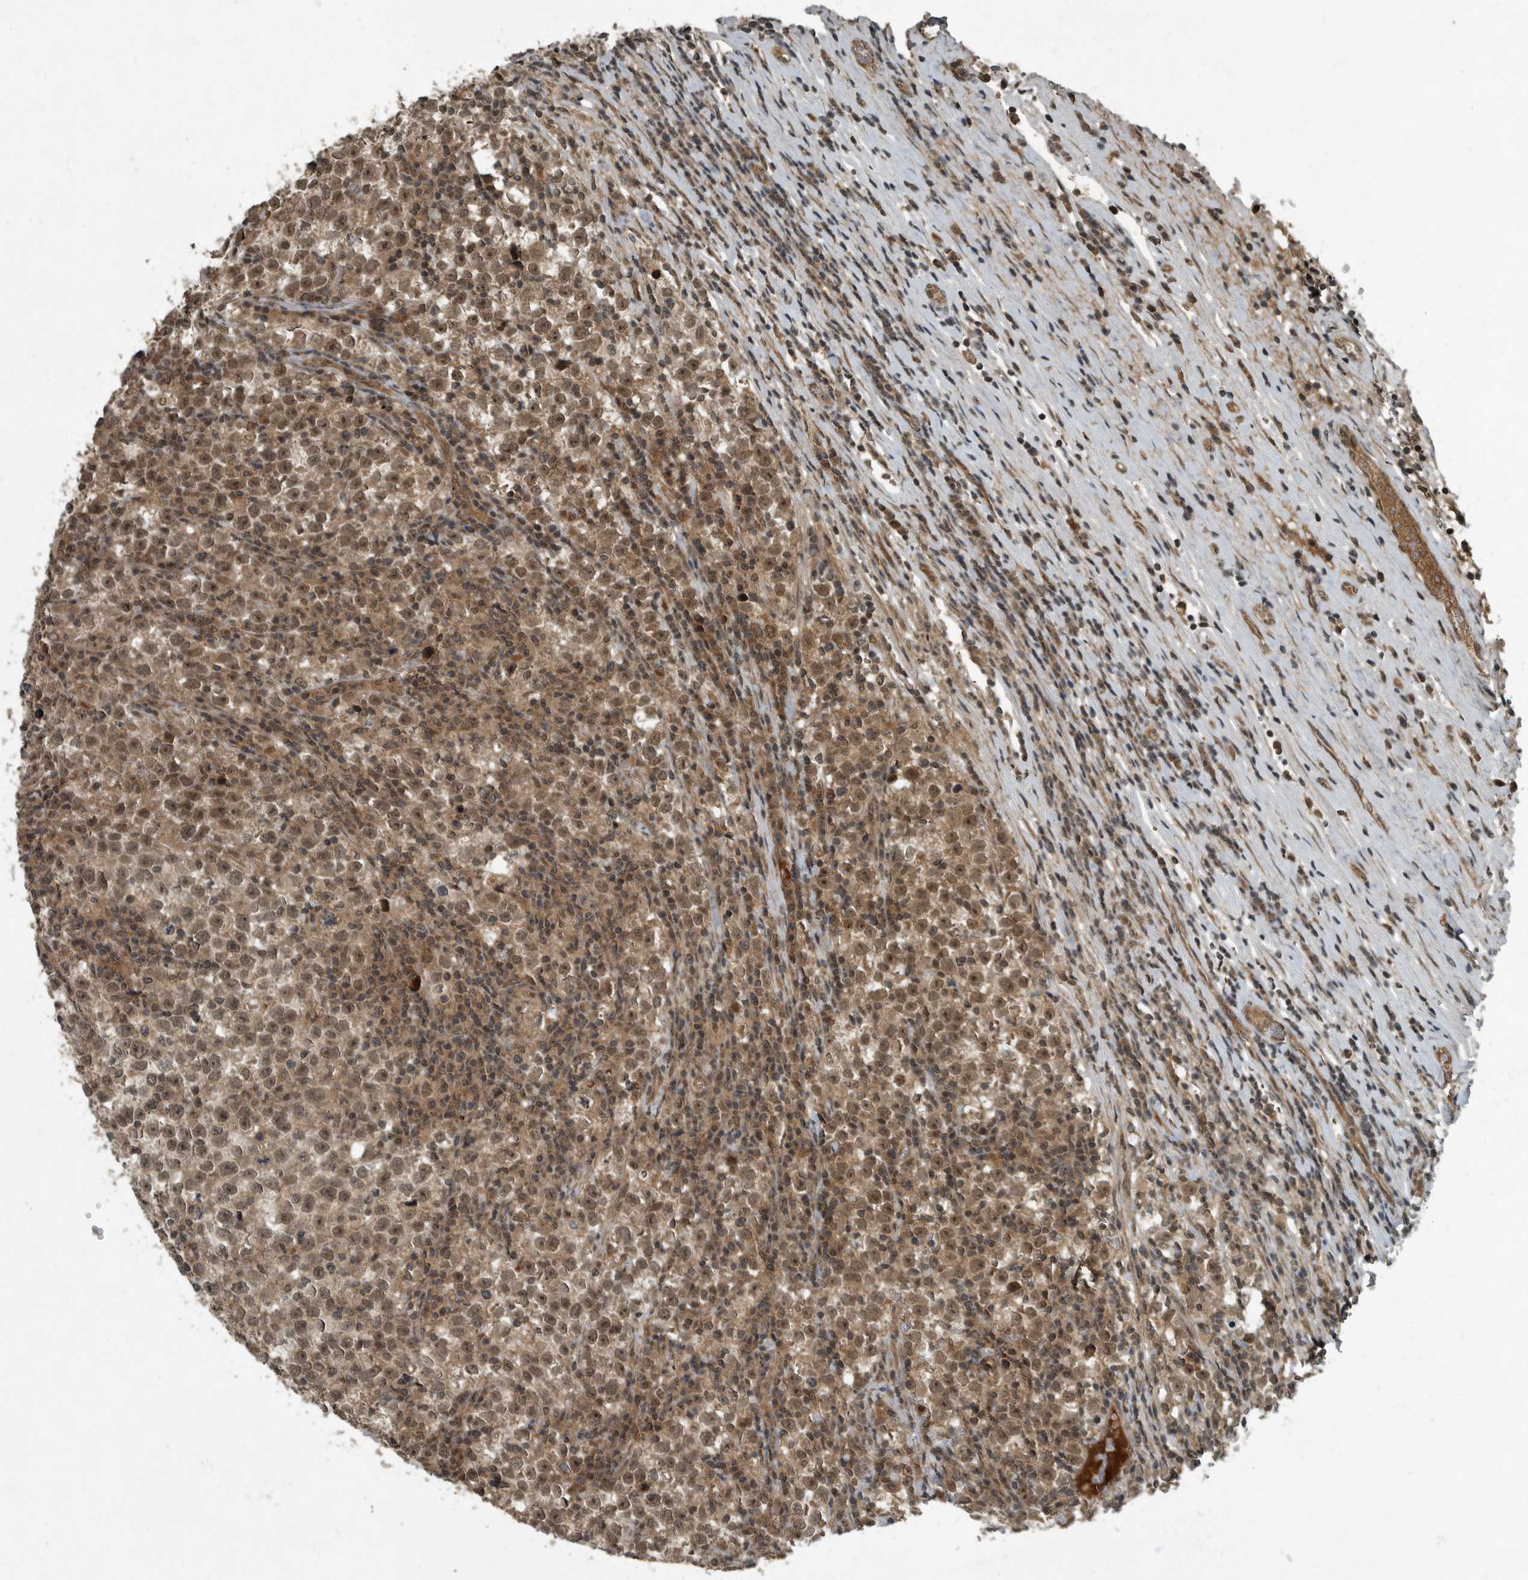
{"staining": {"intensity": "moderate", "quantity": ">75%", "location": "cytoplasmic/membranous,nuclear"}, "tissue": "testis cancer", "cell_type": "Tumor cells", "image_type": "cancer", "snomed": [{"axis": "morphology", "description": "Normal tissue, NOS"}, {"axis": "morphology", "description": "Seminoma, NOS"}, {"axis": "topography", "description": "Testis"}], "caption": "Immunohistochemical staining of seminoma (testis) reveals medium levels of moderate cytoplasmic/membranous and nuclear positivity in about >75% of tumor cells.", "gene": "FOXO1", "patient": {"sex": "male", "age": 43}}